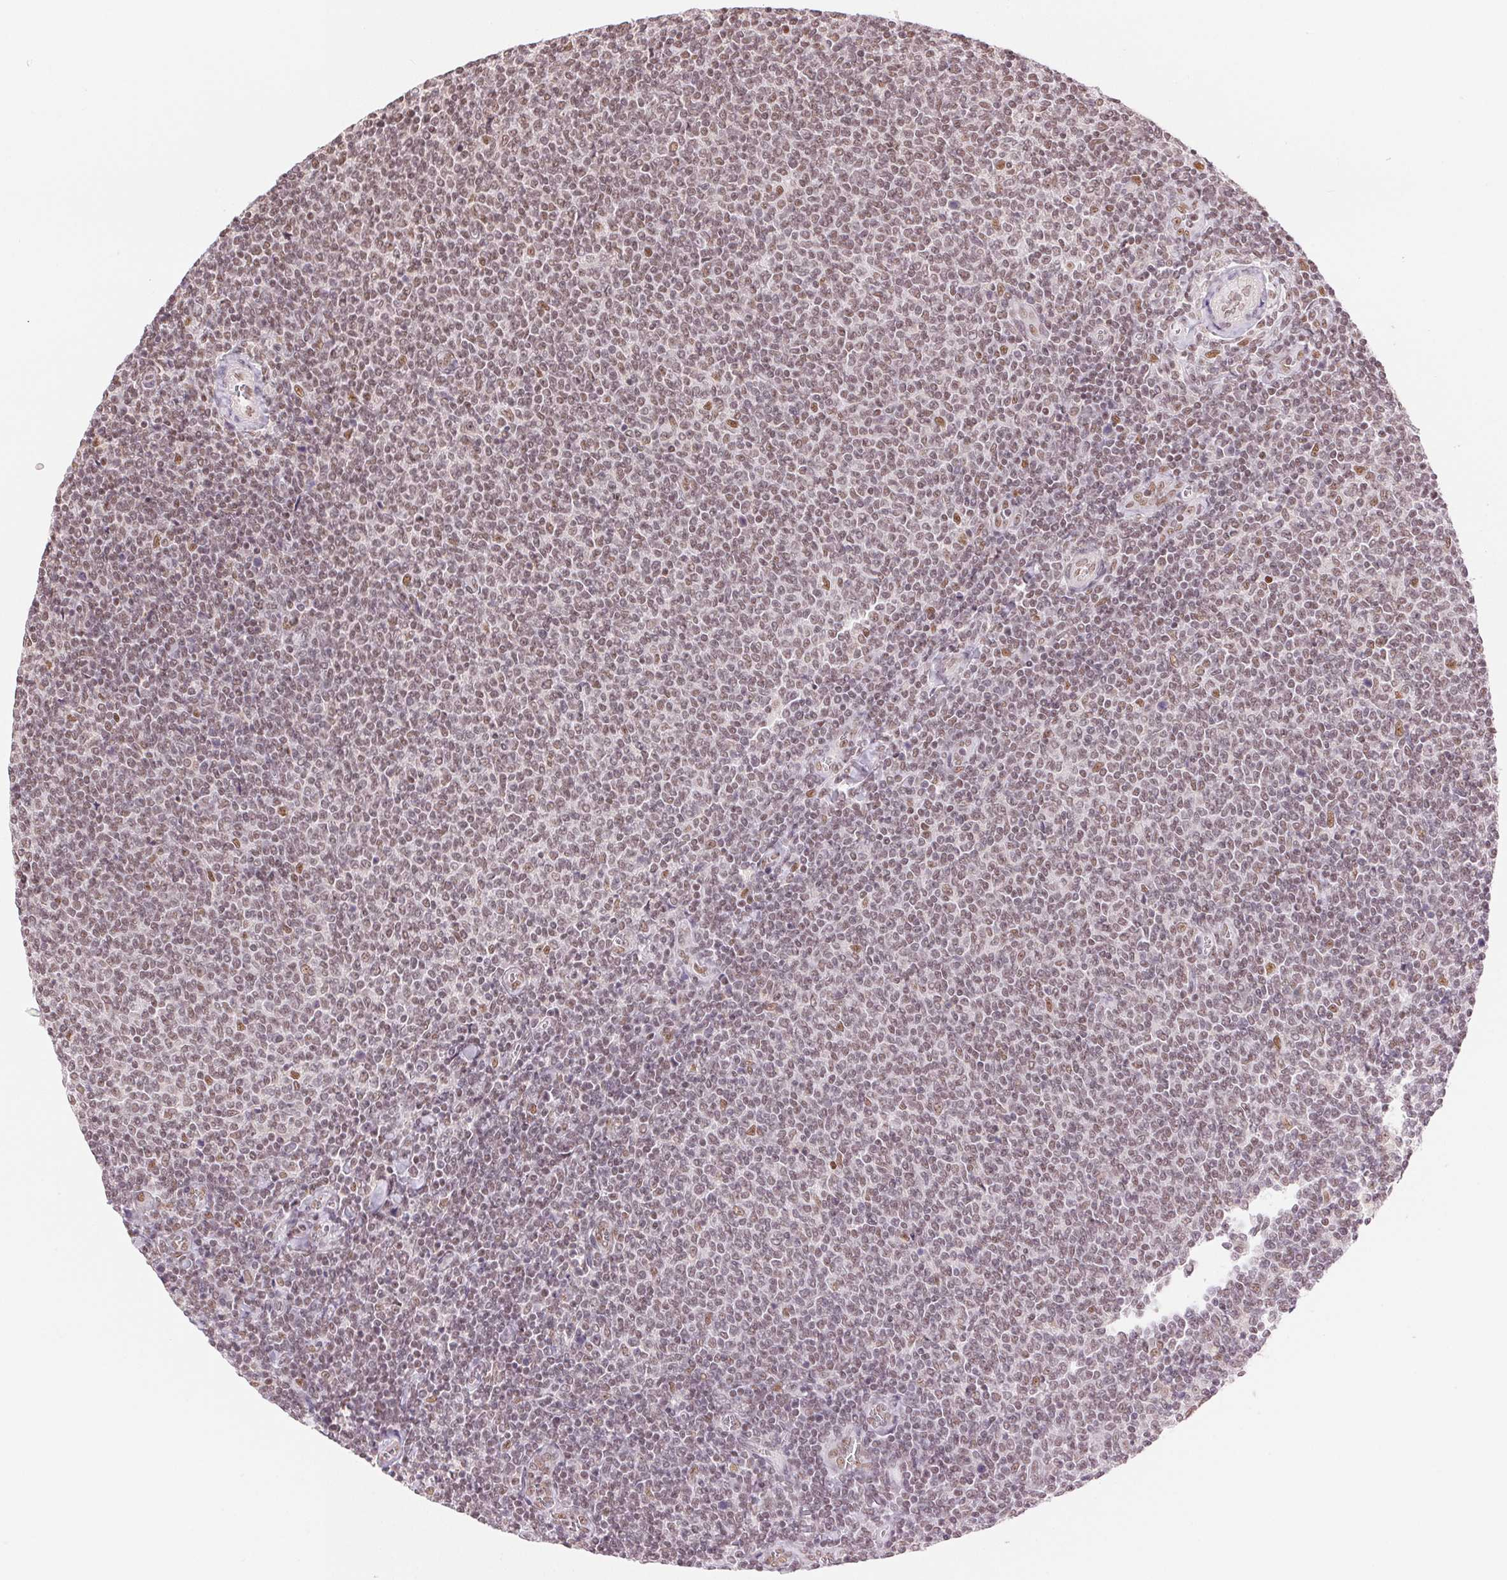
{"staining": {"intensity": "moderate", "quantity": ">75%", "location": "nuclear"}, "tissue": "lymphoma", "cell_type": "Tumor cells", "image_type": "cancer", "snomed": [{"axis": "morphology", "description": "Malignant lymphoma, non-Hodgkin's type, Low grade"}, {"axis": "topography", "description": "Lymph node"}], "caption": "Protein analysis of lymphoma tissue displays moderate nuclear staining in about >75% of tumor cells.", "gene": "RPRD1B", "patient": {"sex": "male", "age": 52}}